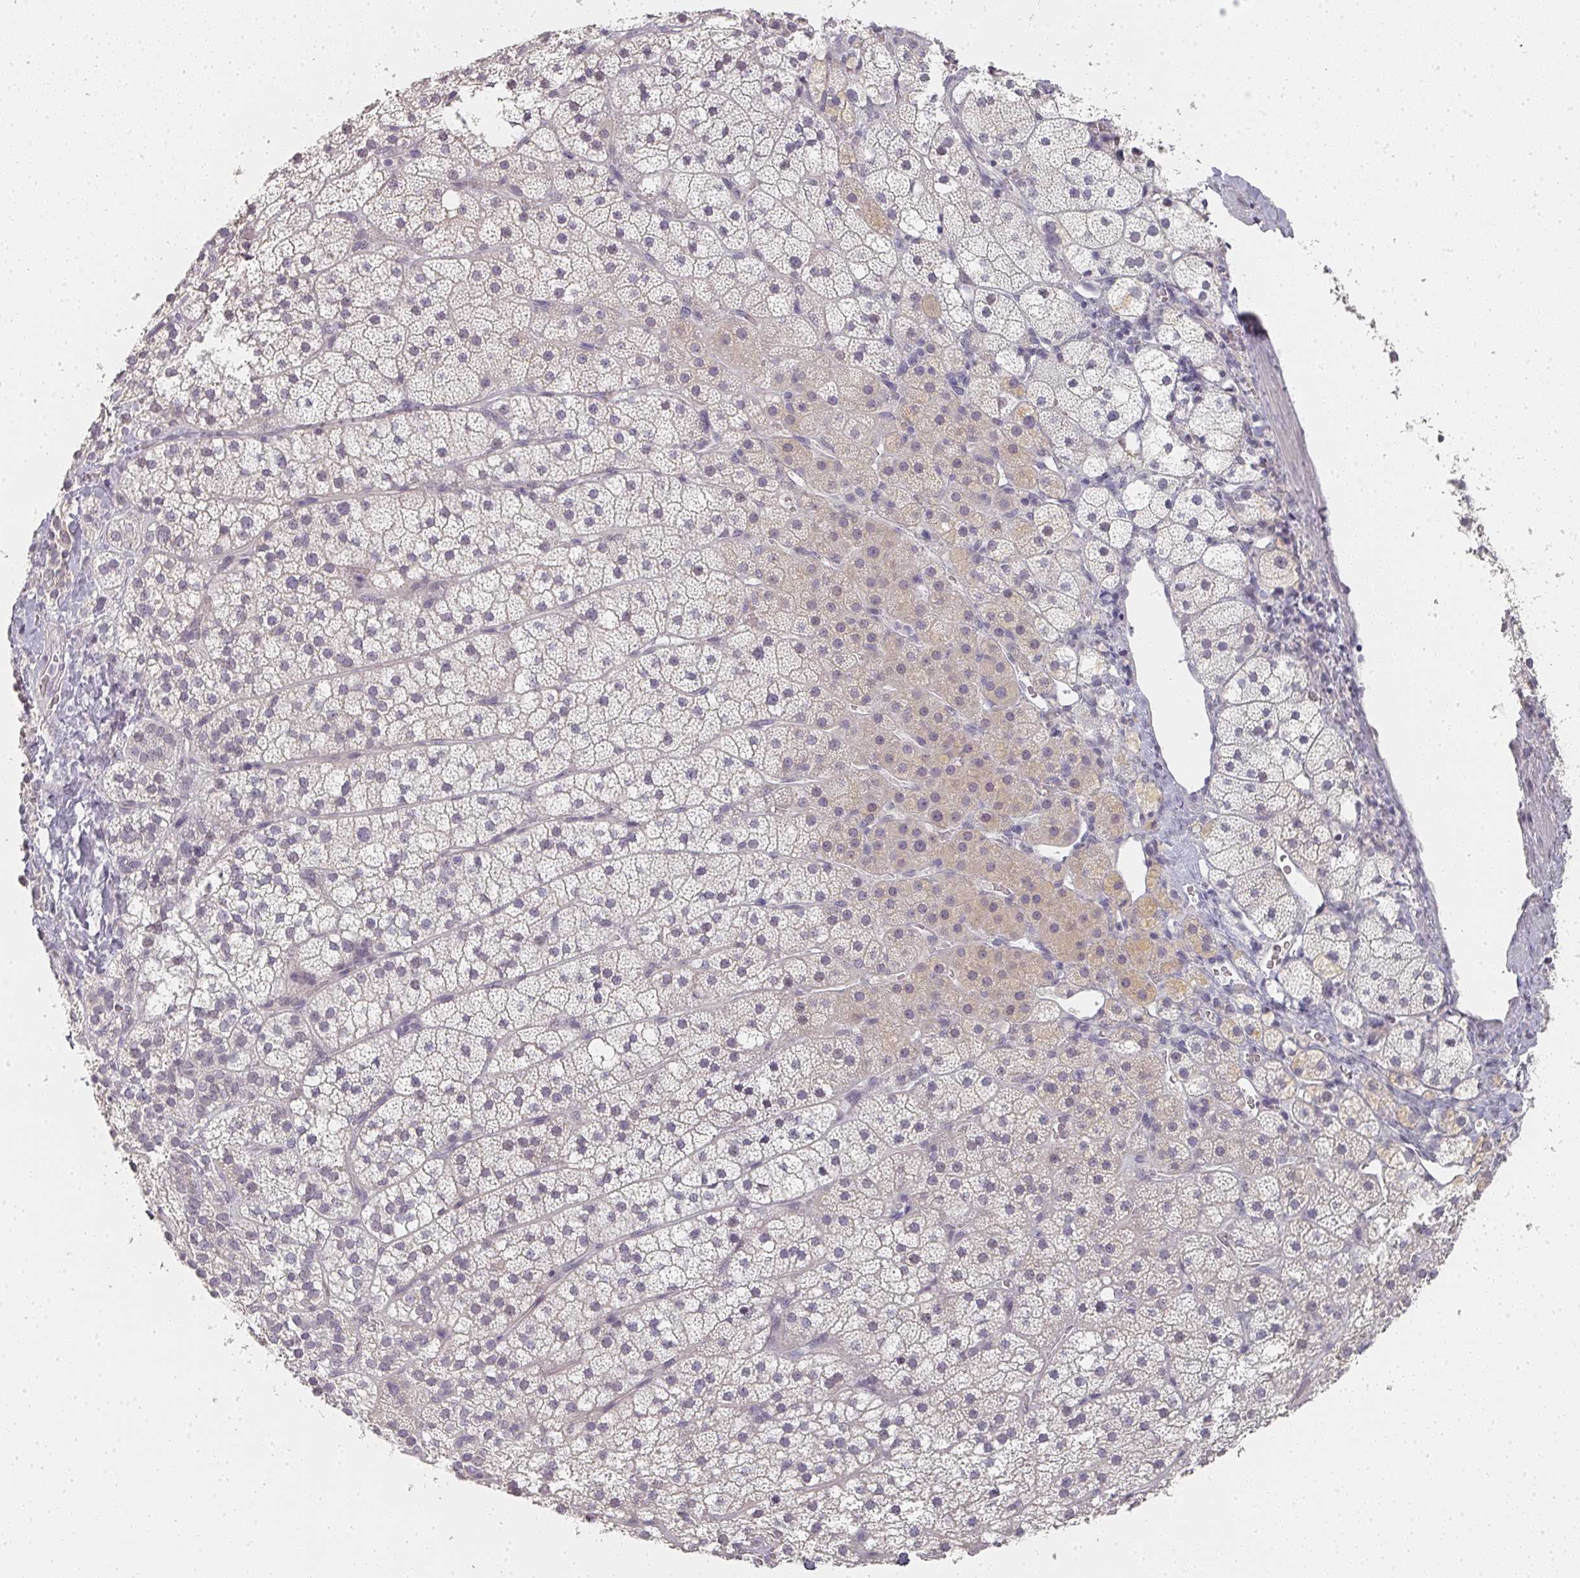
{"staining": {"intensity": "weak", "quantity": "<25%", "location": "cytoplasmic/membranous"}, "tissue": "adrenal gland", "cell_type": "Glandular cells", "image_type": "normal", "snomed": [{"axis": "morphology", "description": "Normal tissue, NOS"}, {"axis": "topography", "description": "Adrenal gland"}], "caption": "This is a histopathology image of IHC staining of unremarkable adrenal gland, which shows no positivity in glandular cells. The staining was performed using DAB (3,3'-diaminobenzidine) to visualize the protein expression in brown, while the nuclei were stained in blue with hematoxylin (Magnification: 20x).", "gene": "SHISA2", "patient": {"sex": "male", "age": 53}}